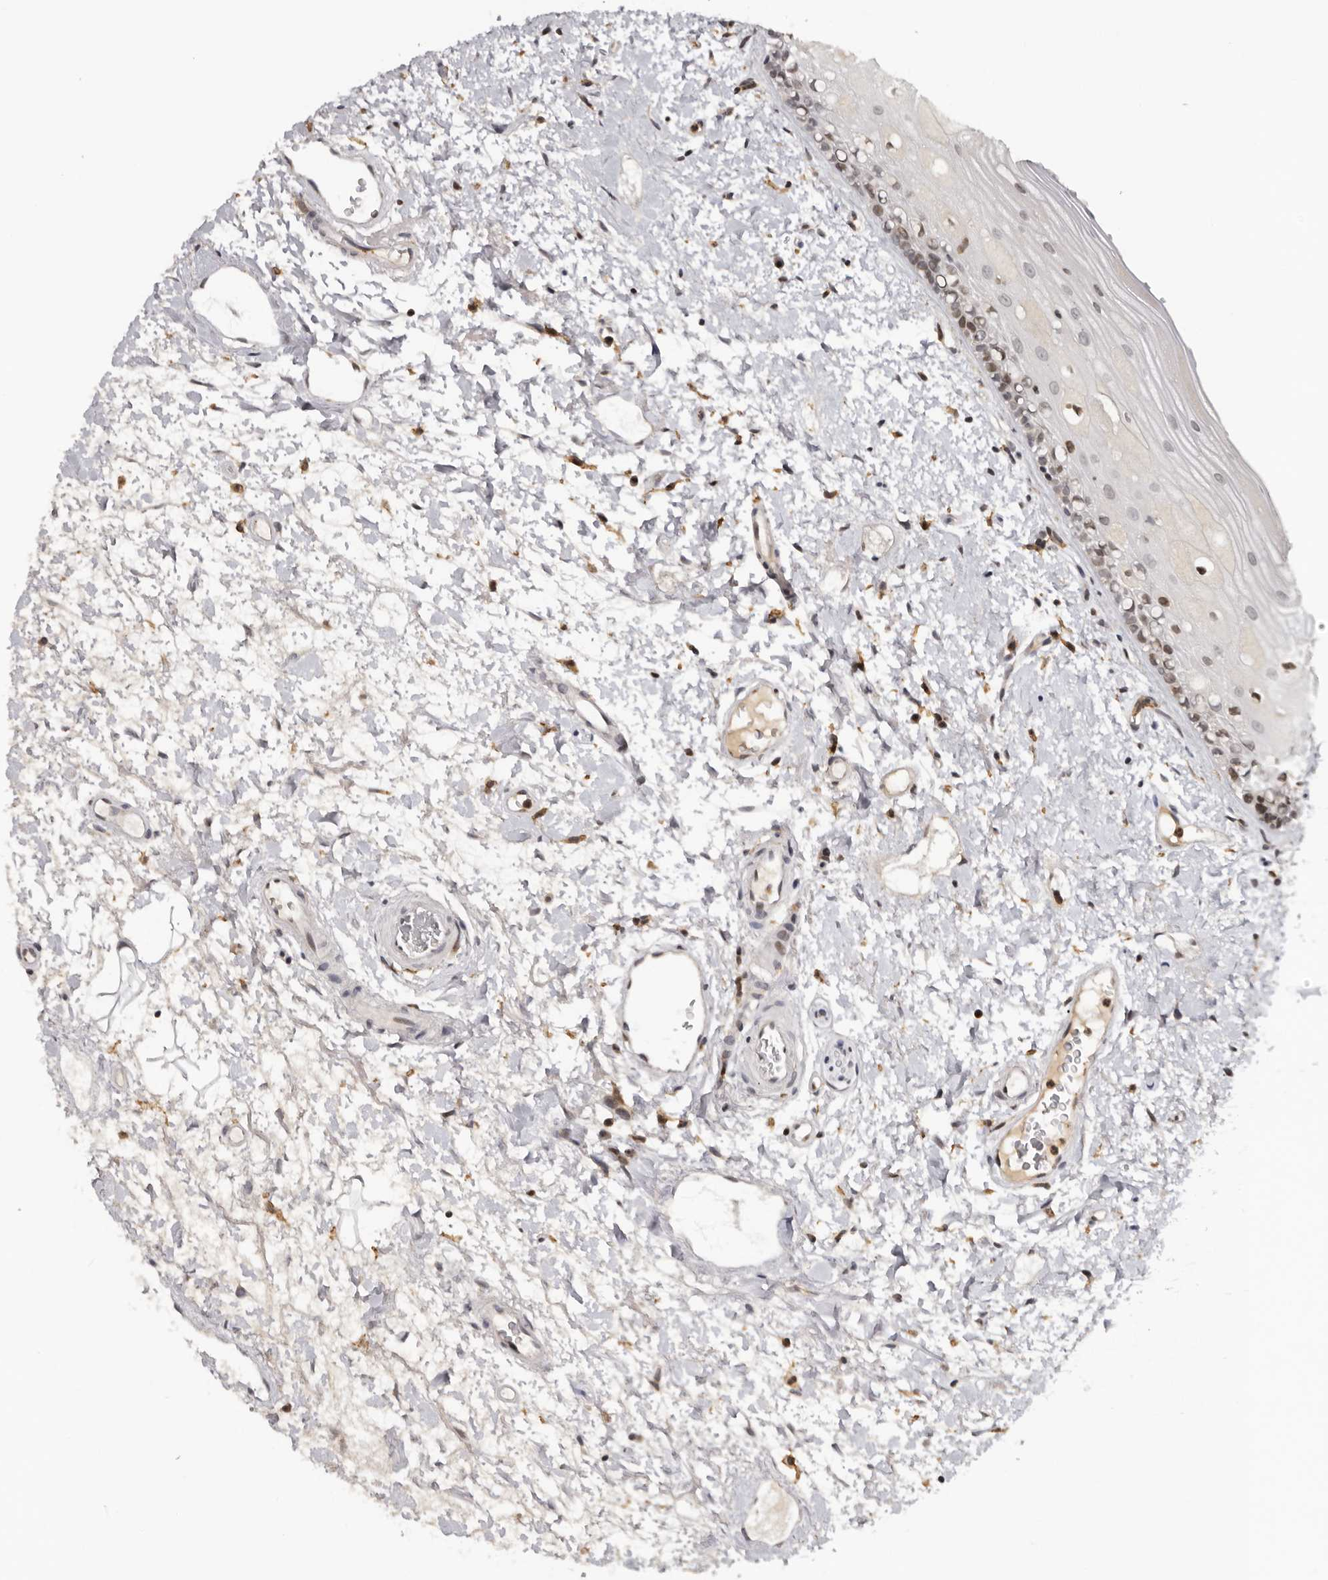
{"staining": {"intensity": "negative", "quantity": "none", "location": "none"}, "tissue": "oral mucosa", "cell_type": "Squamous epithelial cells", "image_type": "normal", "snomed": [{"axis": "morphology", "description": "Normal tissue, NOS"}, {"axis": "topography", "description": "Oral tissue"}], "caption": "A histopathology image of human oral mucosa is negative for staining in squamous epithelial cells. (Brightfield microscopy of DAB (3,3'-diaminobenzidine) immunohistochemistry at high magnification).", "gene": "KIF2B", "patient": {"sex": "female", "age": 76}}